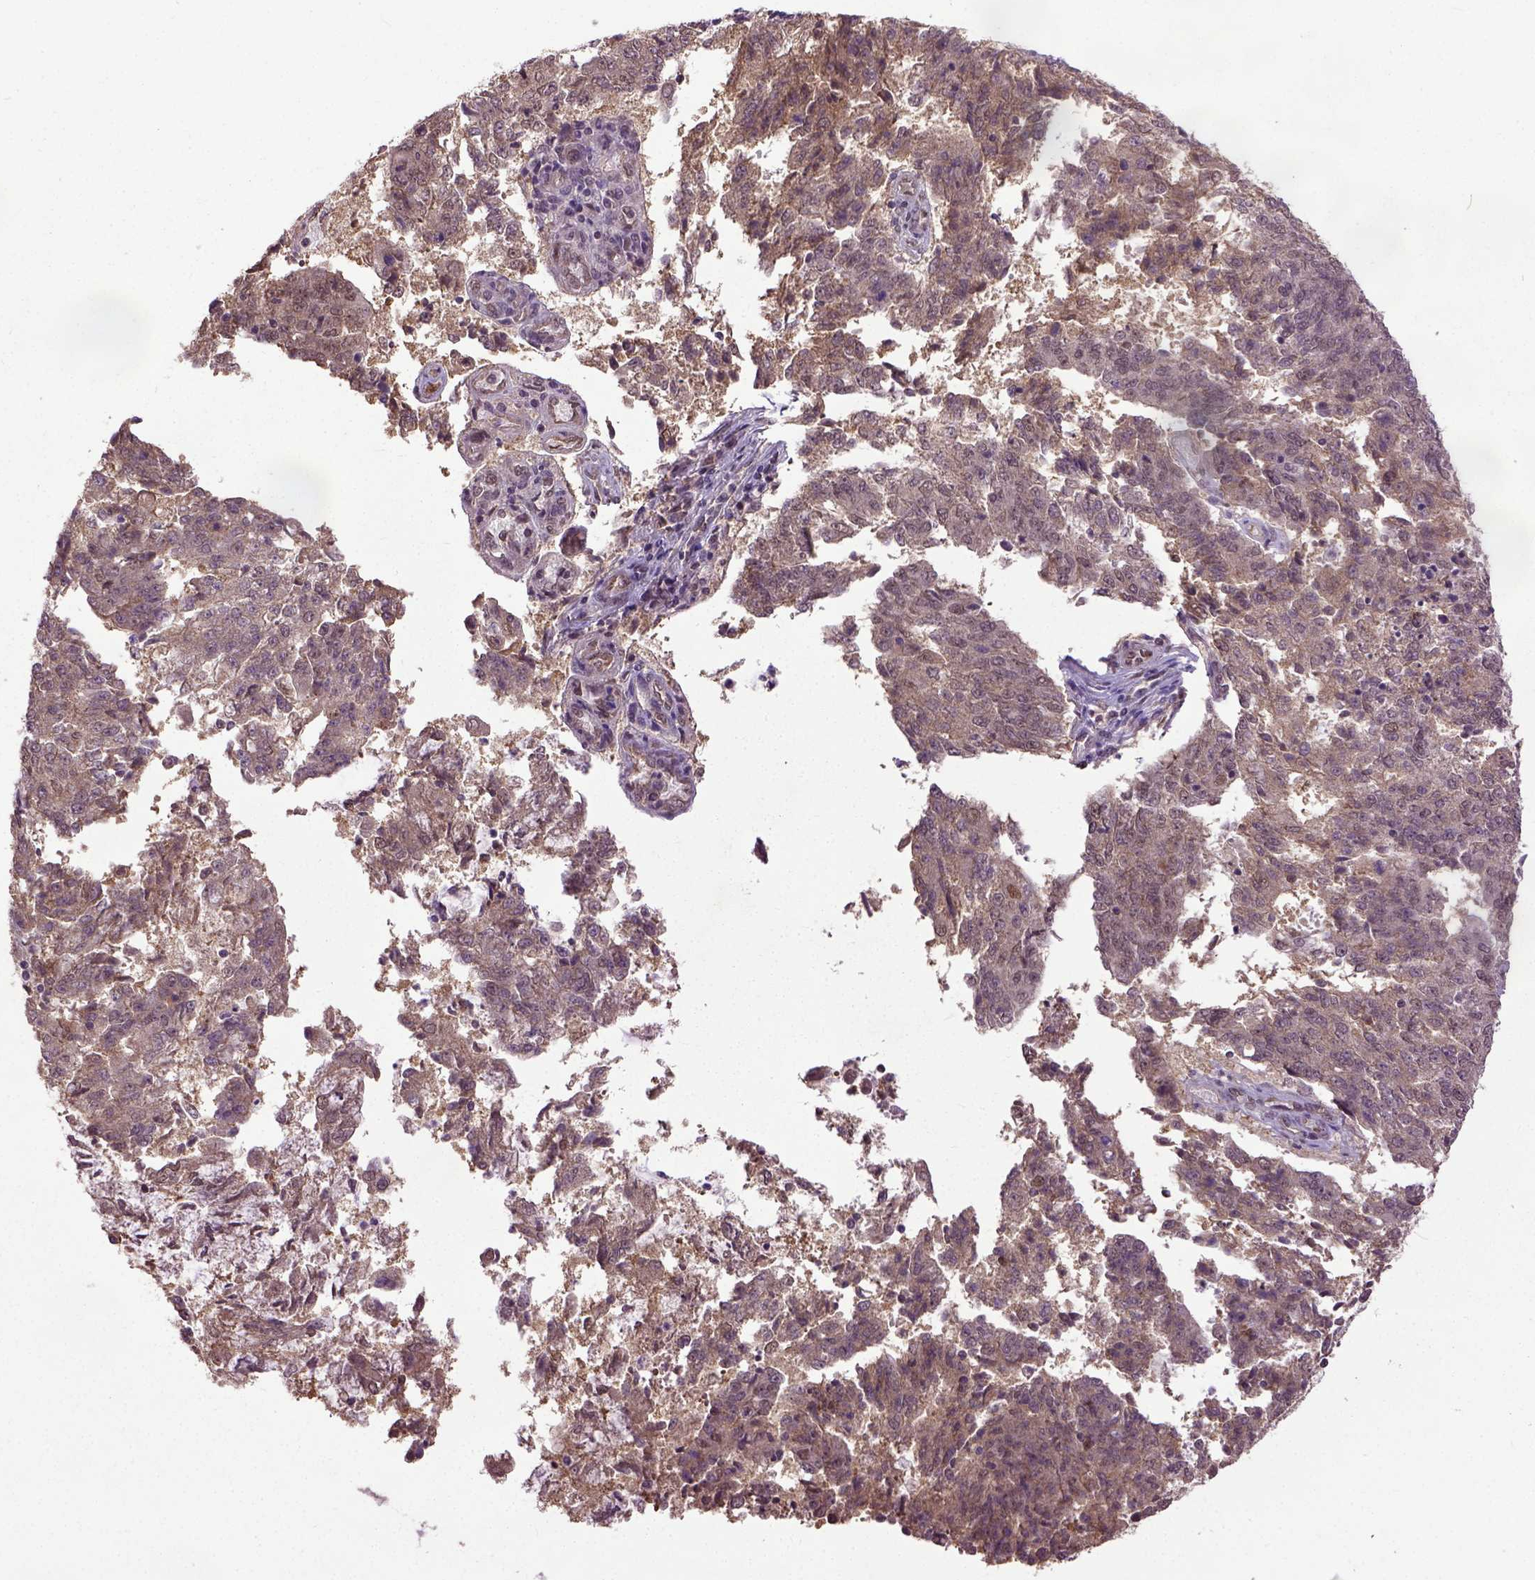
{"staining": {"intensity": "moderate", "quantity": ">75%", "location": "cytoplasmic/membranous"}, "tissue": "endometrial cancer", "cell_type": "Tumor cells", "image_type": "cancer", "snomed": [{"axis": "morphology", "description": "Adenocarcinoma, NOS"}, {"axis": "topography", "description": "Endometrium"}], "caption": "The immunohistochemical stain highlights moderate cytoplasmic/membranous positivity in tumor cells of endometrial cancer tissue.", "gene": "UBA3", "patient": {"sex": "female", "age": 82}}